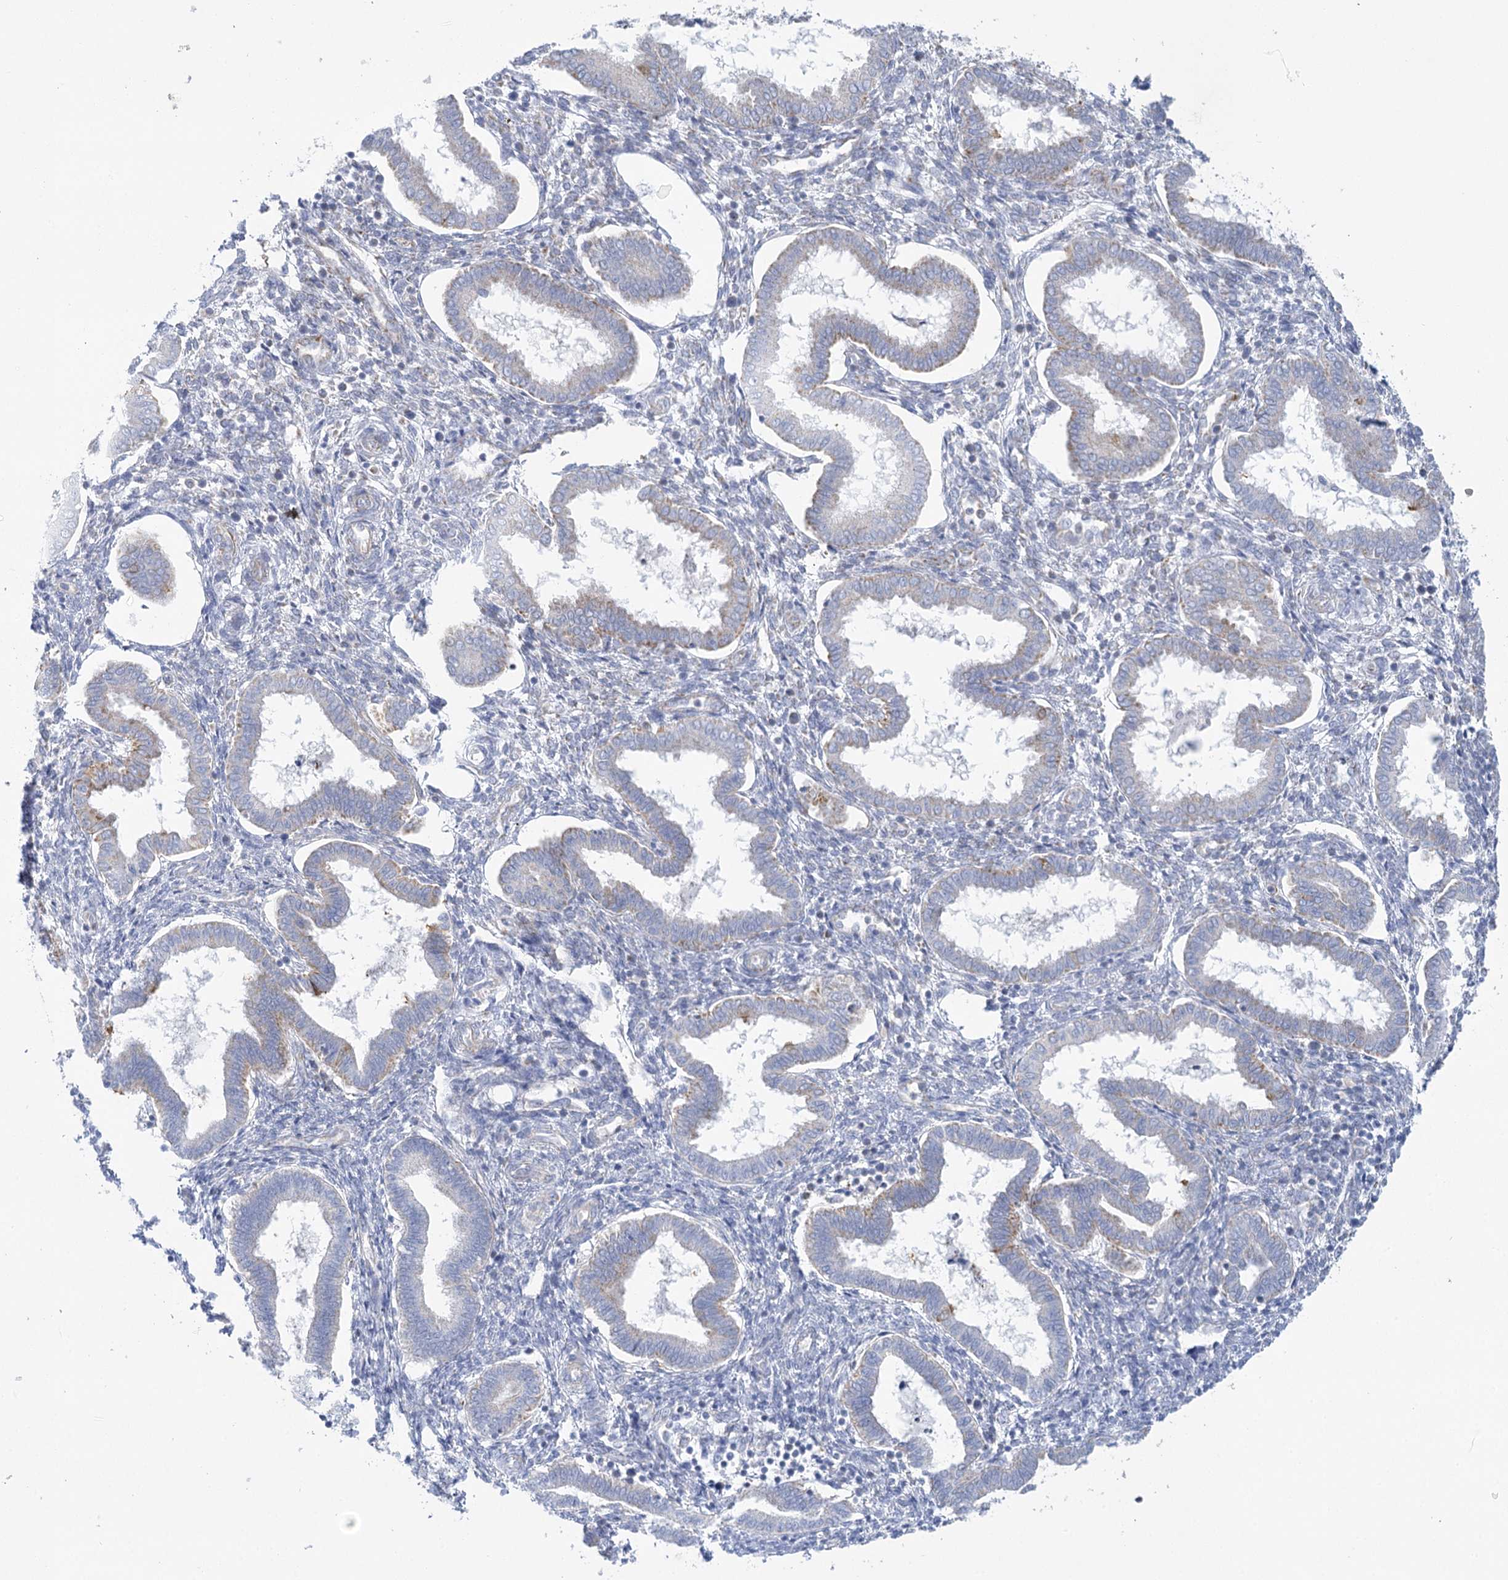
{"staining": {"intensity": "strong", "quantity": "<25%", "location": "cytoplasmic/membranous"}, "tissue": "endometrium", "cell_type": "Cells in endometrial stroma", "image_type": "normal", "snomed": [{"axis": "morphology", "description": "Normal tissue, NOS"}, {"axis": "topography", "description": "Endometrium"}], "caption": "Endometrium stained for a protein (brown) shows strong cytoplasmic/membranous positive positivity in about <25% of cells in endometrial stroma.", "gene": "DHTKD1", "patient": {"sex": "female", "age": 24}}